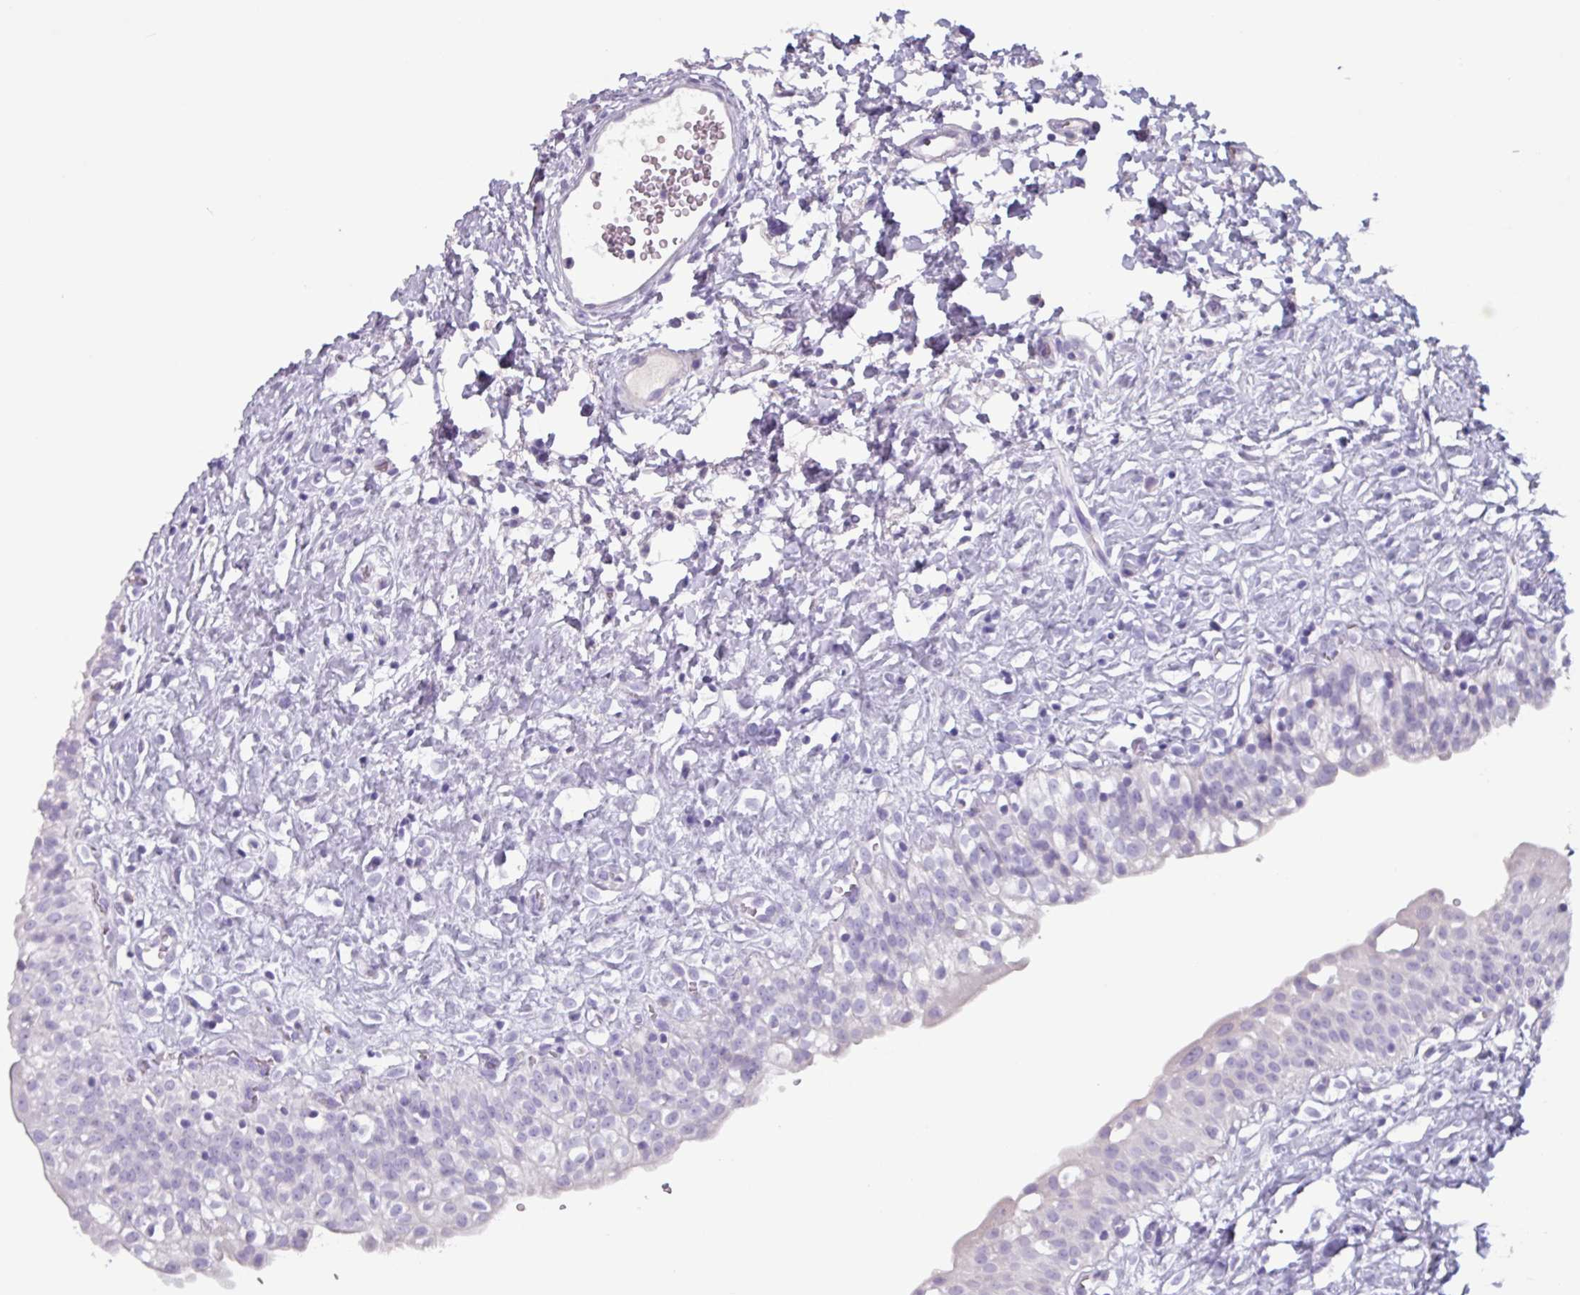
{"staining": {"intensity": "negative", "quantity": "none", "location": "none"}, "tissue": "urinary bladder", "cell_type": "Urothelial cells", "image_type": "normal", "snomed": [{"axis": "morphology", "description": "Normal tissue, NOS"}, {"axis": "topography", "description": "Urinary bladder"}], "caption": "Immunohistochemistry (IHC) of benign human urinary bladder displays no expression in urothelial cells. (DAB (3,3'-diaminobenzidine) immunohistochemistry (IHC) visualized using brightfield microscopy, high magnification).", "gene": "OR2T10", "patient": {"sex": "male", "age": 51}}